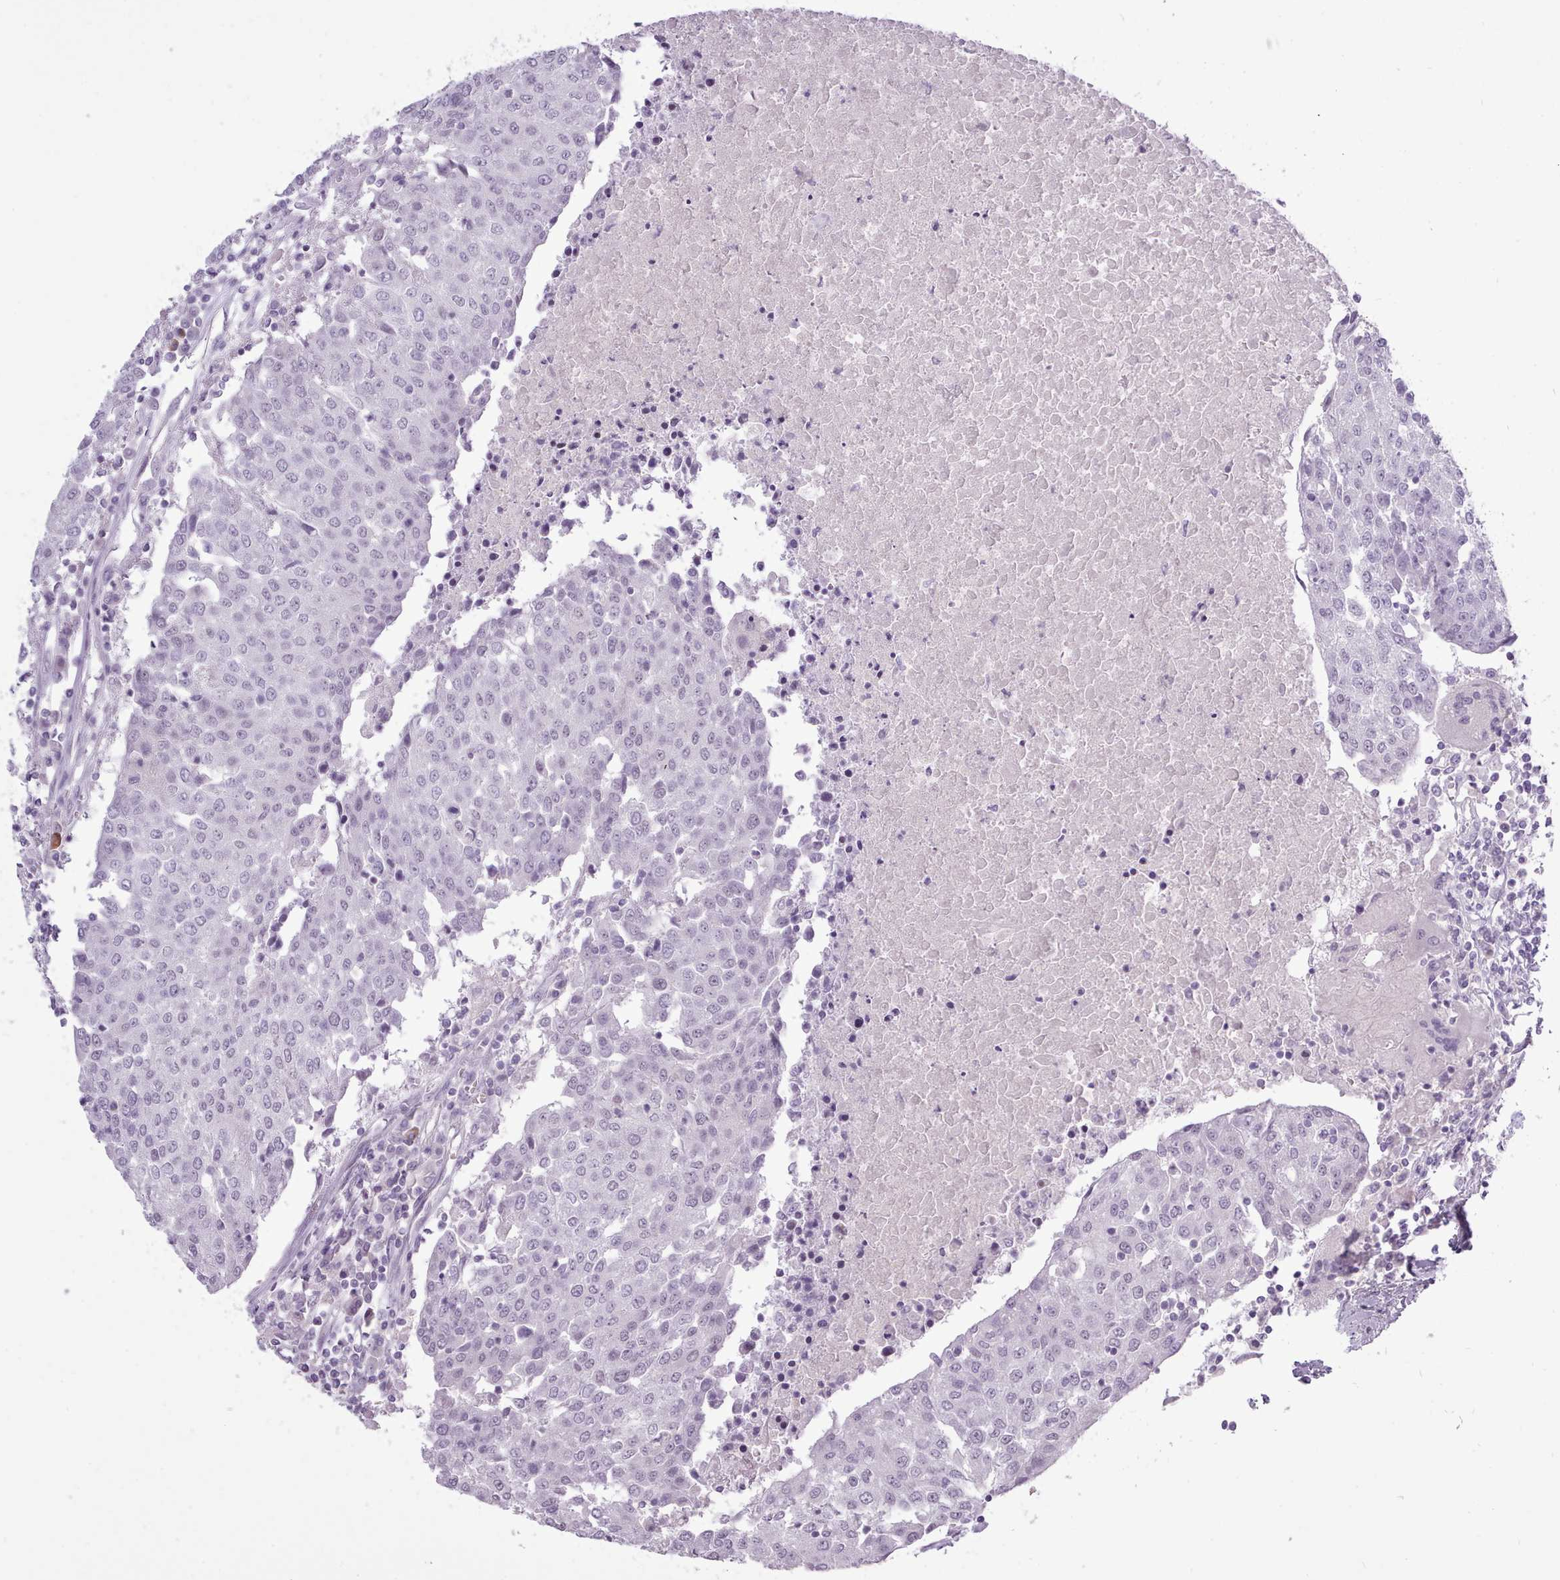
{"staining": {"intensity": "negative", "quantity": "none", "location": "none"}, "tissue": "urothelial cancer", "cell_type": "Tumor cells", "image_type": "cancer", "snomed": [{"axis": "morphology", "description": "Urothelial carcinoma, High grade"}, {"axis": "topography", "description": "Urinary bladder"}], "caption": "IHC of human high-grade urothelial carcinoma exhibits no positivity in tumor cells.", "gene": "BDKRB2", "patient": {"sex": "female", "age": 85}}